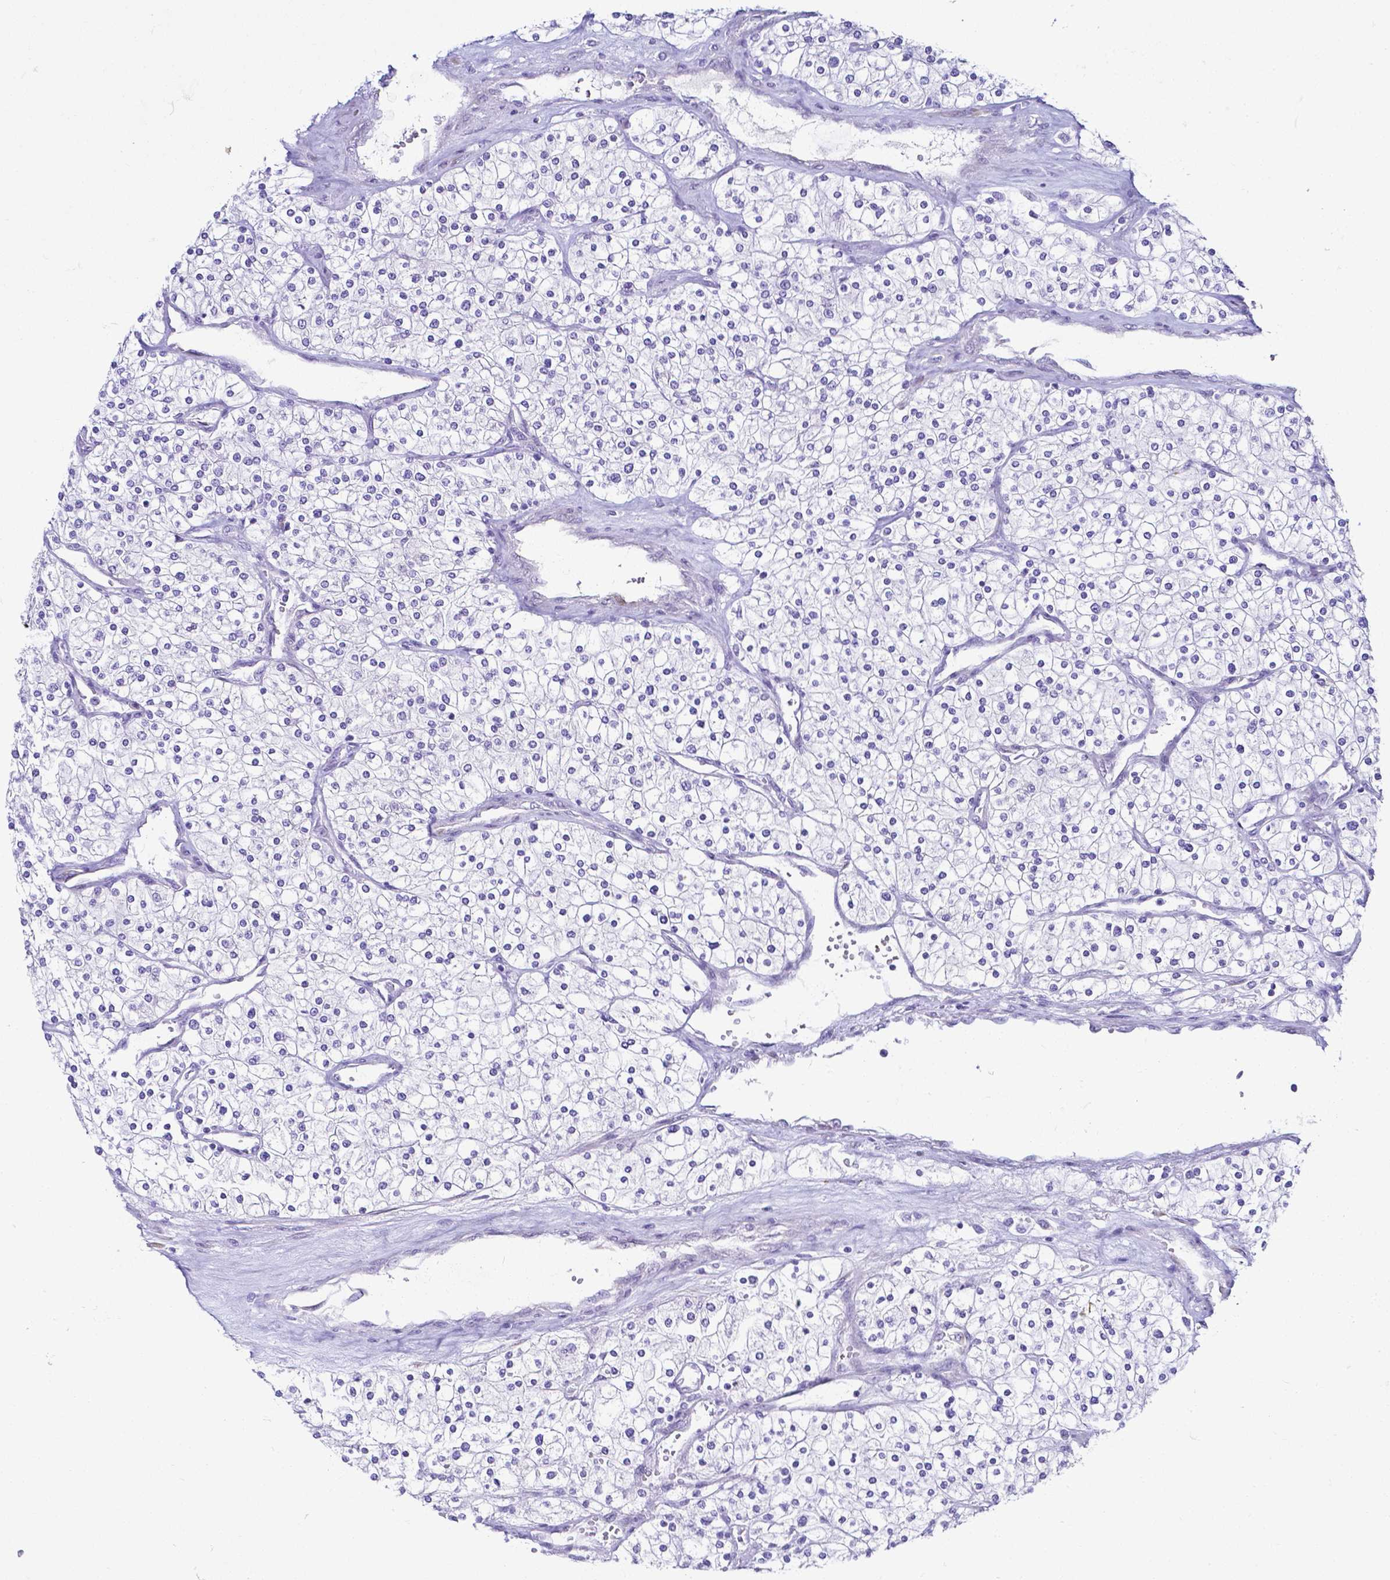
{"staining": {"intensity": "negative", "quantity": "none", "location": "none"}, "tissue": "renal cancer", "cell_type": "Tumor cells", "image_type": "cancer", "snomed": [{"axis": "morphology", "description": "Adenocarcinoma, NOS"}, {"axis": "topography", "description": "Kidney"}], "caption": "Immunohistochemical staining of renal cancer (adenocarcinoma) exhibits no significant expression in tumor cells. (DAB (3,3'-diaminobenzidine) immunohistochemistry visualized using brightfield microscopy, high magnification).", "gene": "FAM83G", "patient": {"sex": "male", "age": 80}}